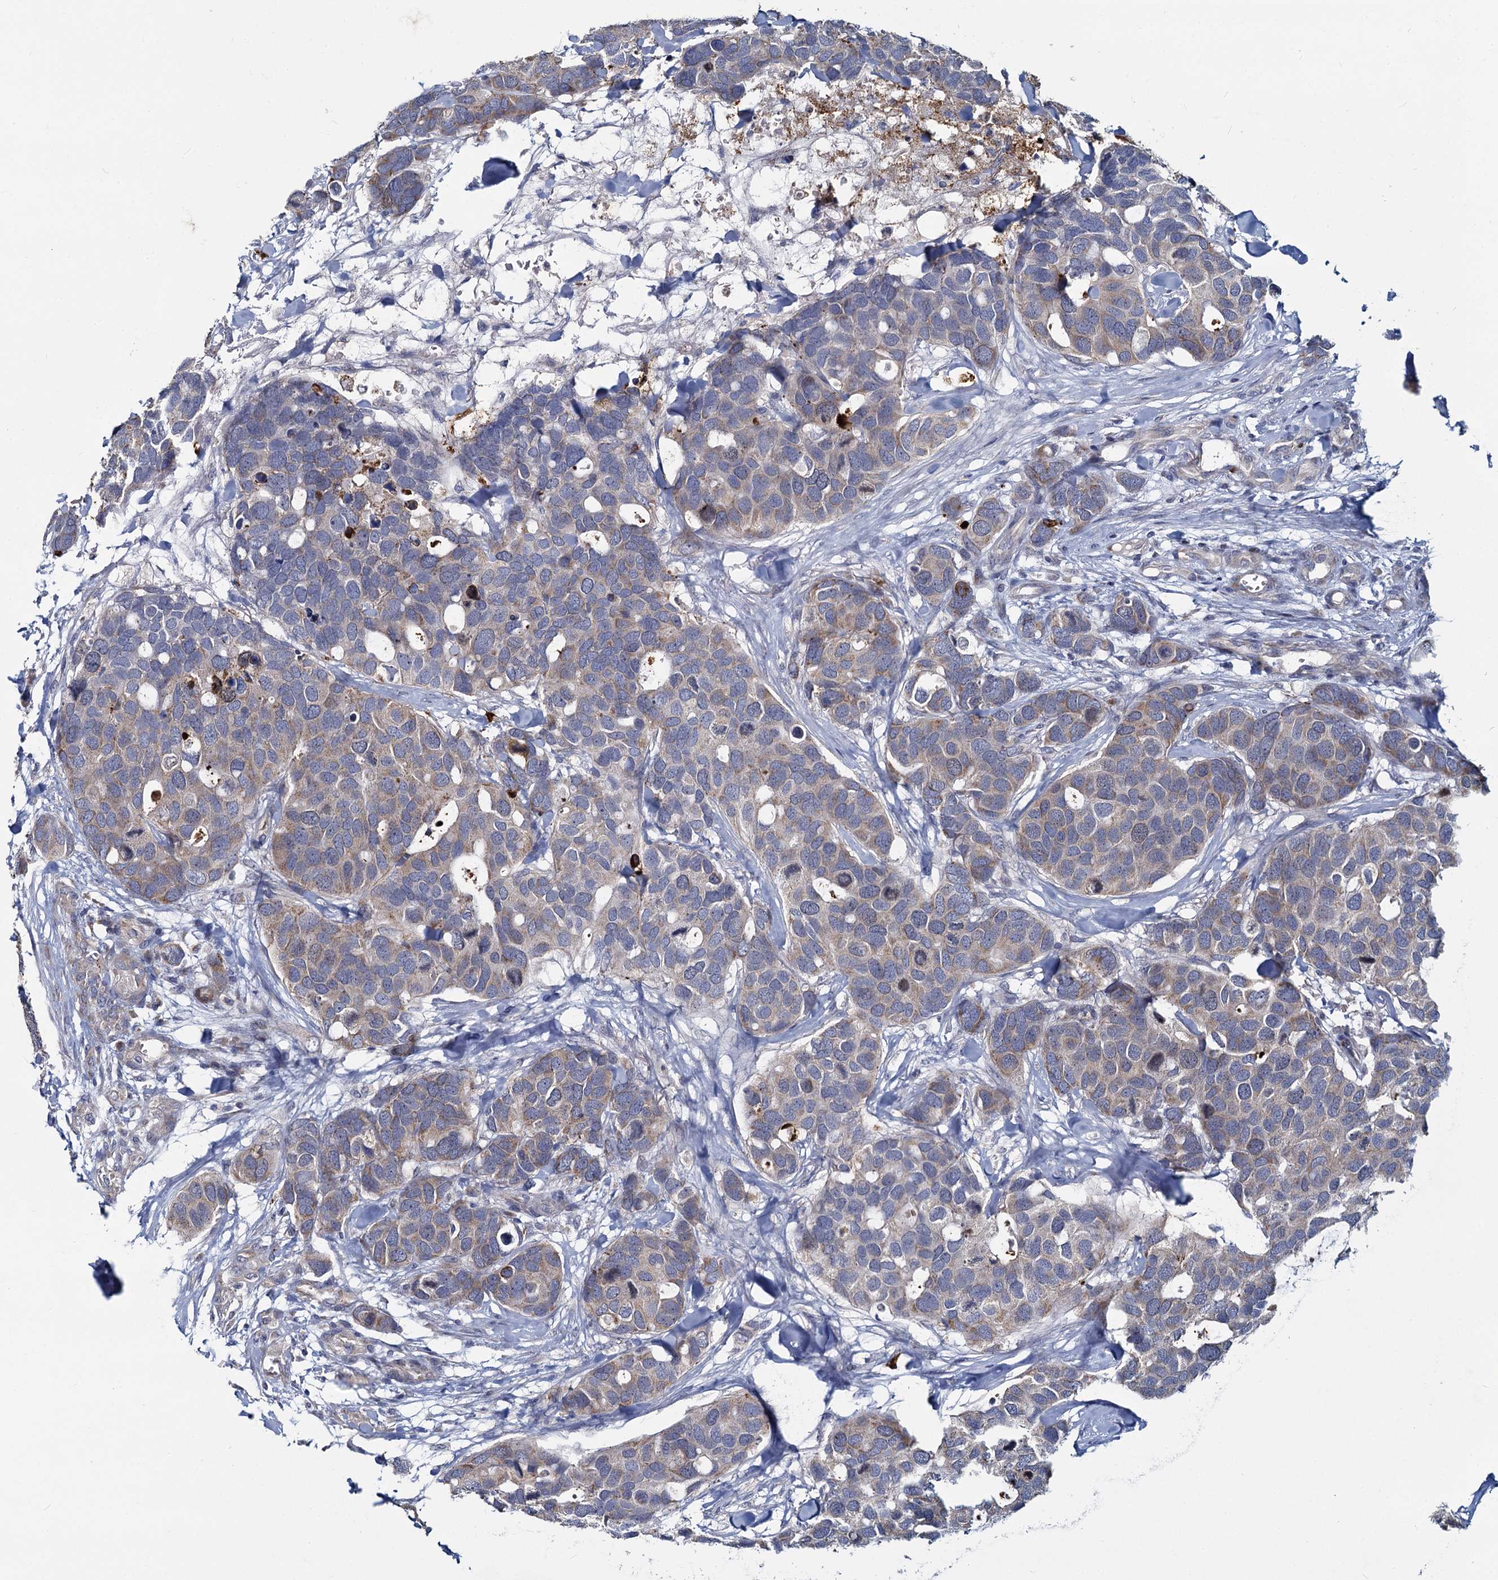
{"staining": {"intensity": "weak", "quantity": "25%-75%", "location": "cytoplasmic/membranous"}, "tissue": "breast cancer", "cell_type": "Tumor cells", "image_type": "cancer", "snomed": [{"axis": "morphology", "description": "Duct carcinoma"}, {"axis": "topography", "description": "Breast"}], "caption": "Intraductal carcinoma (breast) stained with a protein marker demonstrates weak staining in tumor cells.", "gene": "DCUN1D2", "patient": {"sex": "female", "age": 83}}